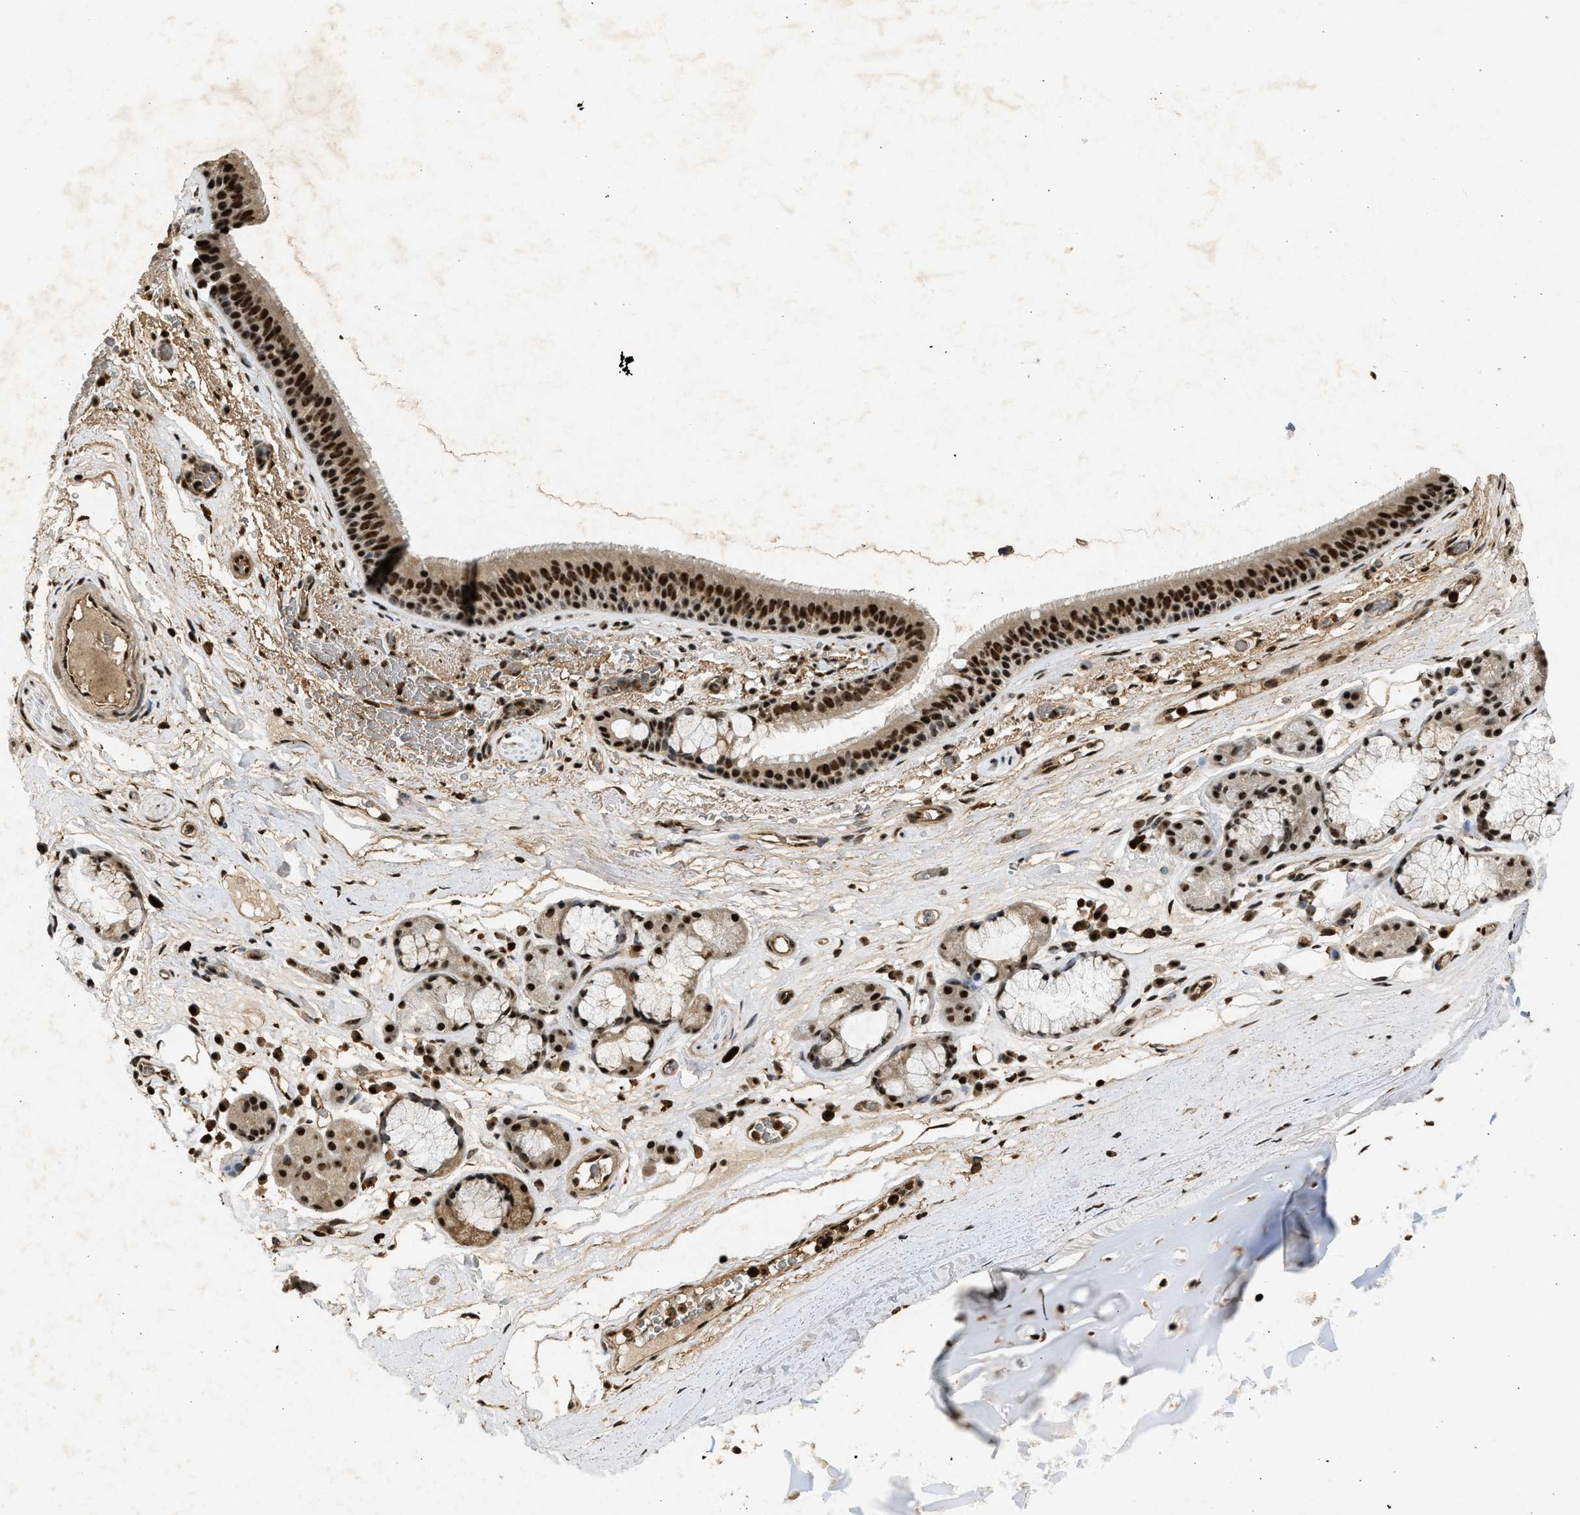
{"staining": {"intensity": "strong", "quantity": ">75%", "location": "cytoplasmic/membranous,nuclear"}, "tissue": "bronchus", "cell_type": "Respiratory epithelial cells", "image_type": "normal", "snomed": [{"axis": "morphology", "description": "Normal tissue, NOS"}, {"axis": "topography", "description": "Cartilage tissue"}], "caption": "Approximately >75% of respiratory epithelial cells in normal human bronchus exhibit strong cytoplasmic/membranous,nuclear protein positivity as visualized by brown immunohistochemical staining.", "gene": "TFDP2", "patient": {"sex": "female", "age": 63}}